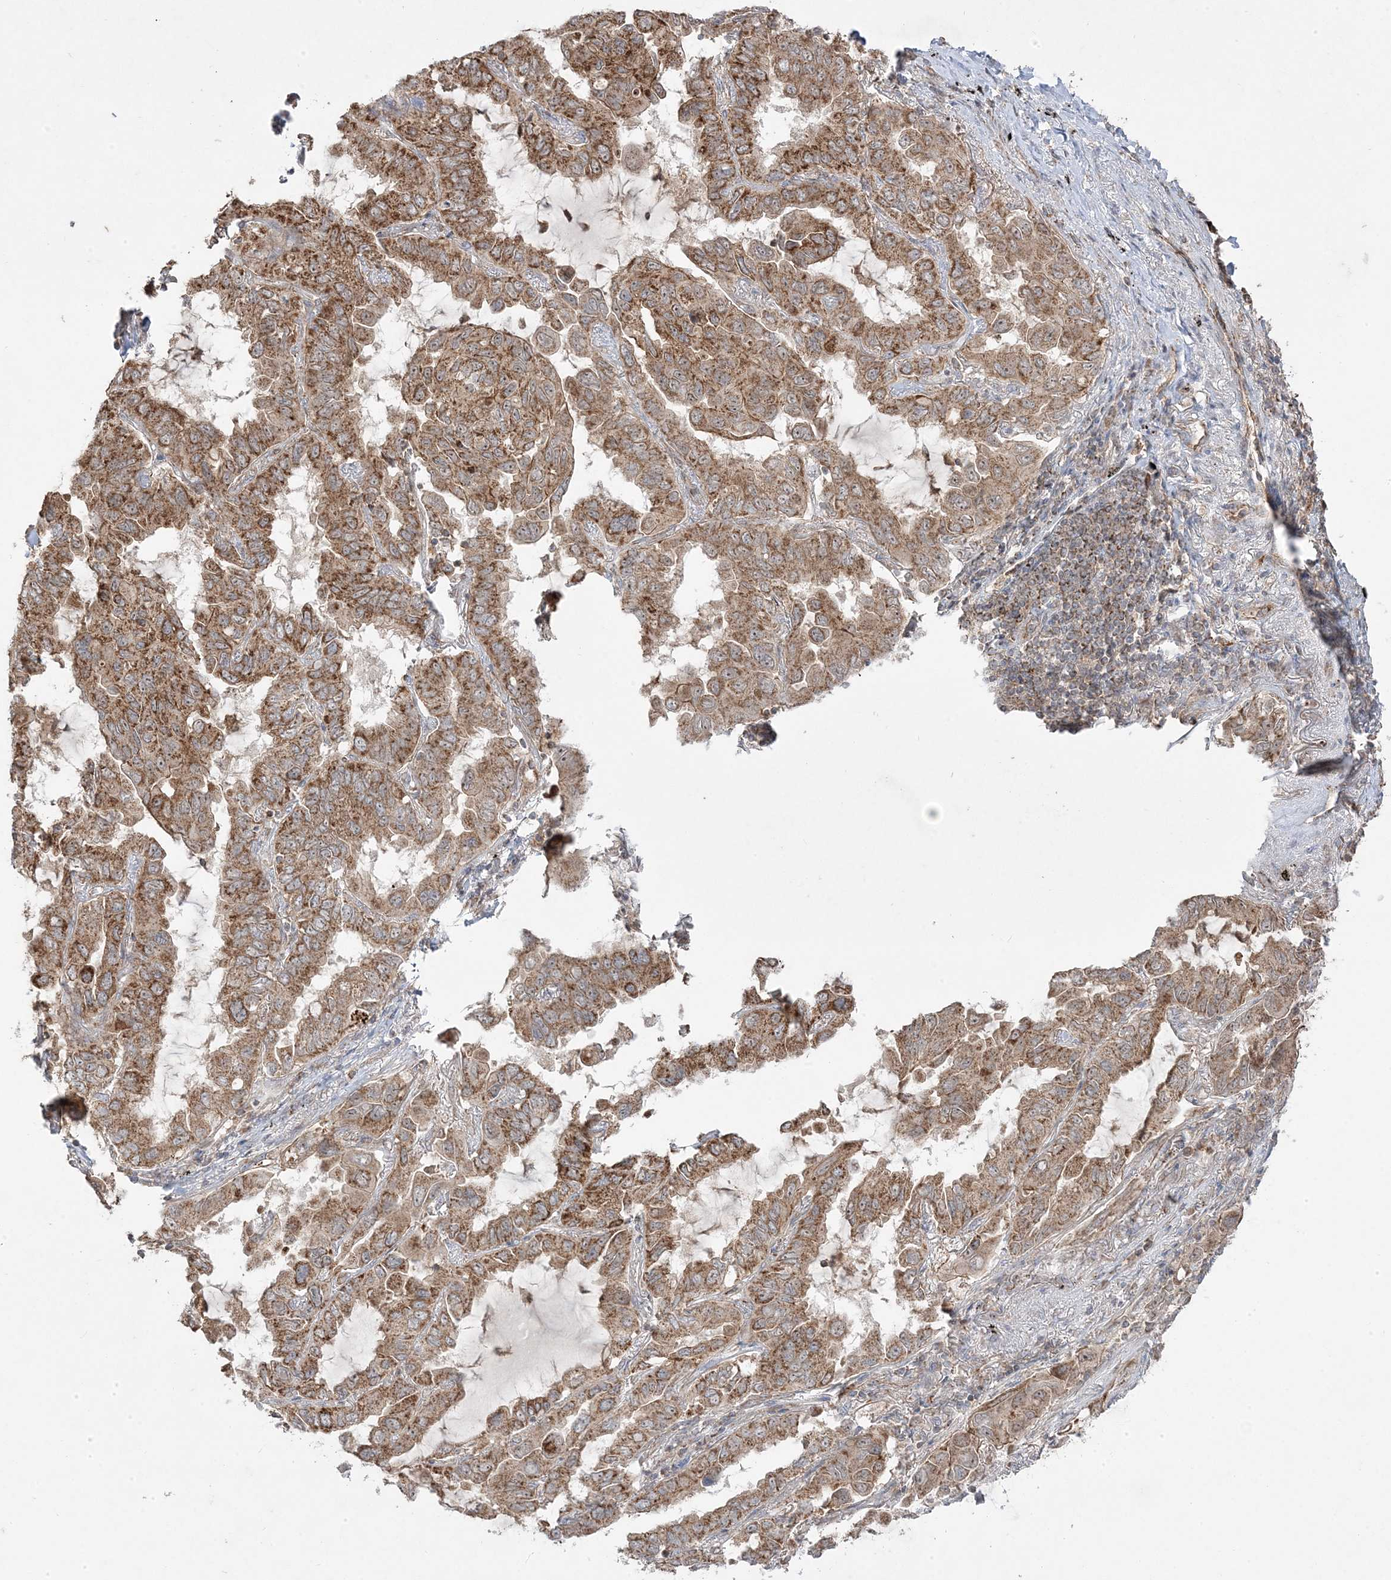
{"staining": {"intensity": "moderate", "quantity": ">75%", "location": "cytoplasmic/membranous"}, "tissue": "lung cancer", "cell_type": "Tumor cells", "image_type": "cancer", "snomed": [{"axis": "morphology", "description": "Adenocarcinoma, NOS"}, {"axis": "topography", "description": "Lung"}], "caption": "Immunohistochemistry (IHC) histopathology image of human adenocarcinoma (lung) stained for a protein (brown), which demonstrates medium levels of moderate cytoplasmic/membranous positivity in about >75% of tumor cells.", "gene": "CLUAP1", "patient": {"sex": "male", "age": 64}}